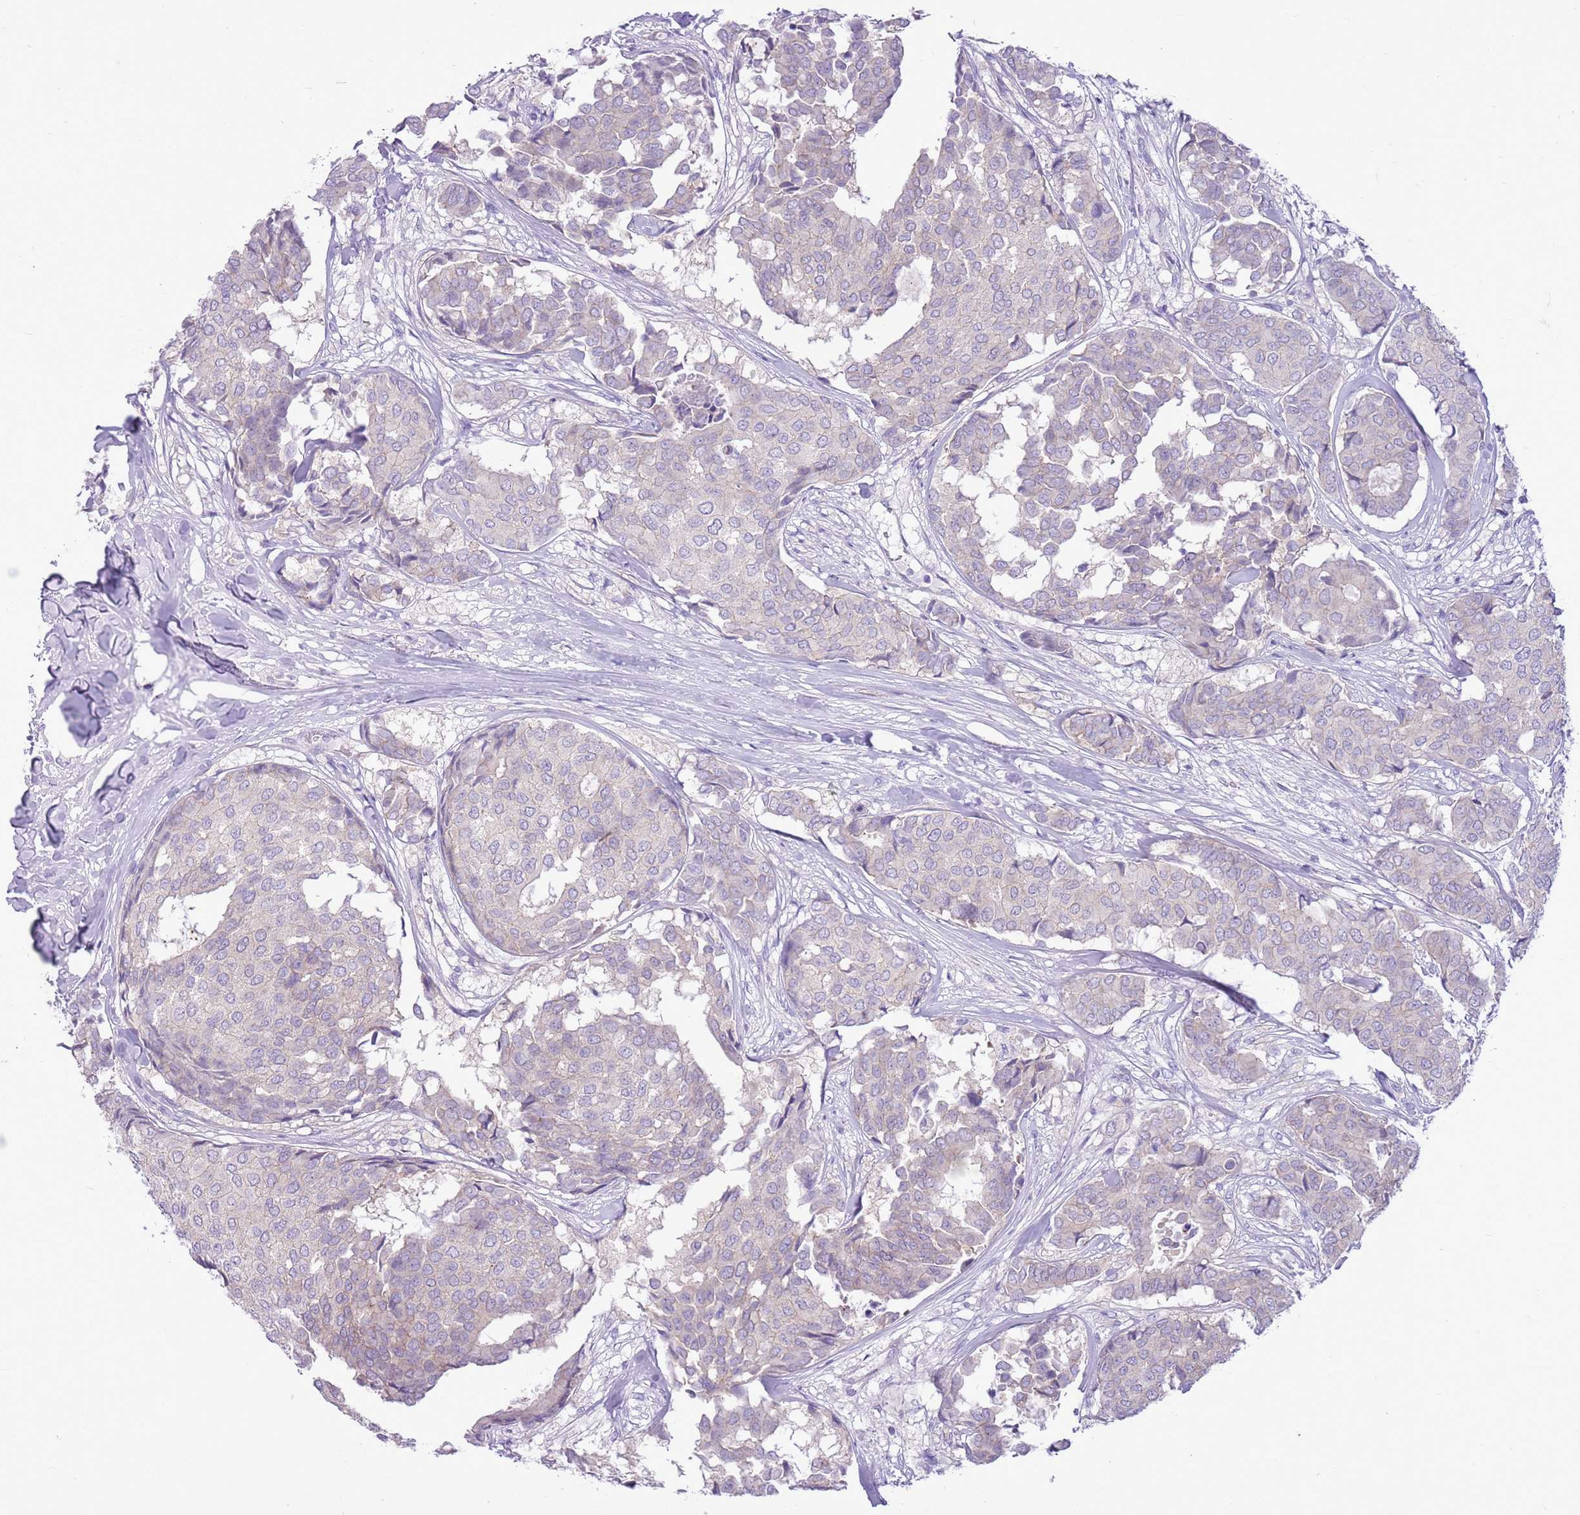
{"staining": {"intensity": "negative", "quantity": "none", "location": "none"}, "tissue": "breast cancer", "cell_type": "Tumor cells", "image_type": "cancer", "snomed": [{"axis": "morphology", "description": "Duct carcinoma"}, {"axis": "topography", "description": "Breast"}], "caption": "Immunohistochemical staining of breast cancer (invasive ductal carcinoma) displays no significant expression in tumor cells. (Immunohistochemistry (ihc), brightfield microscopy, high magnification).", "gene": "PARP8", "patient": {"sex": "female", "age": 75}}